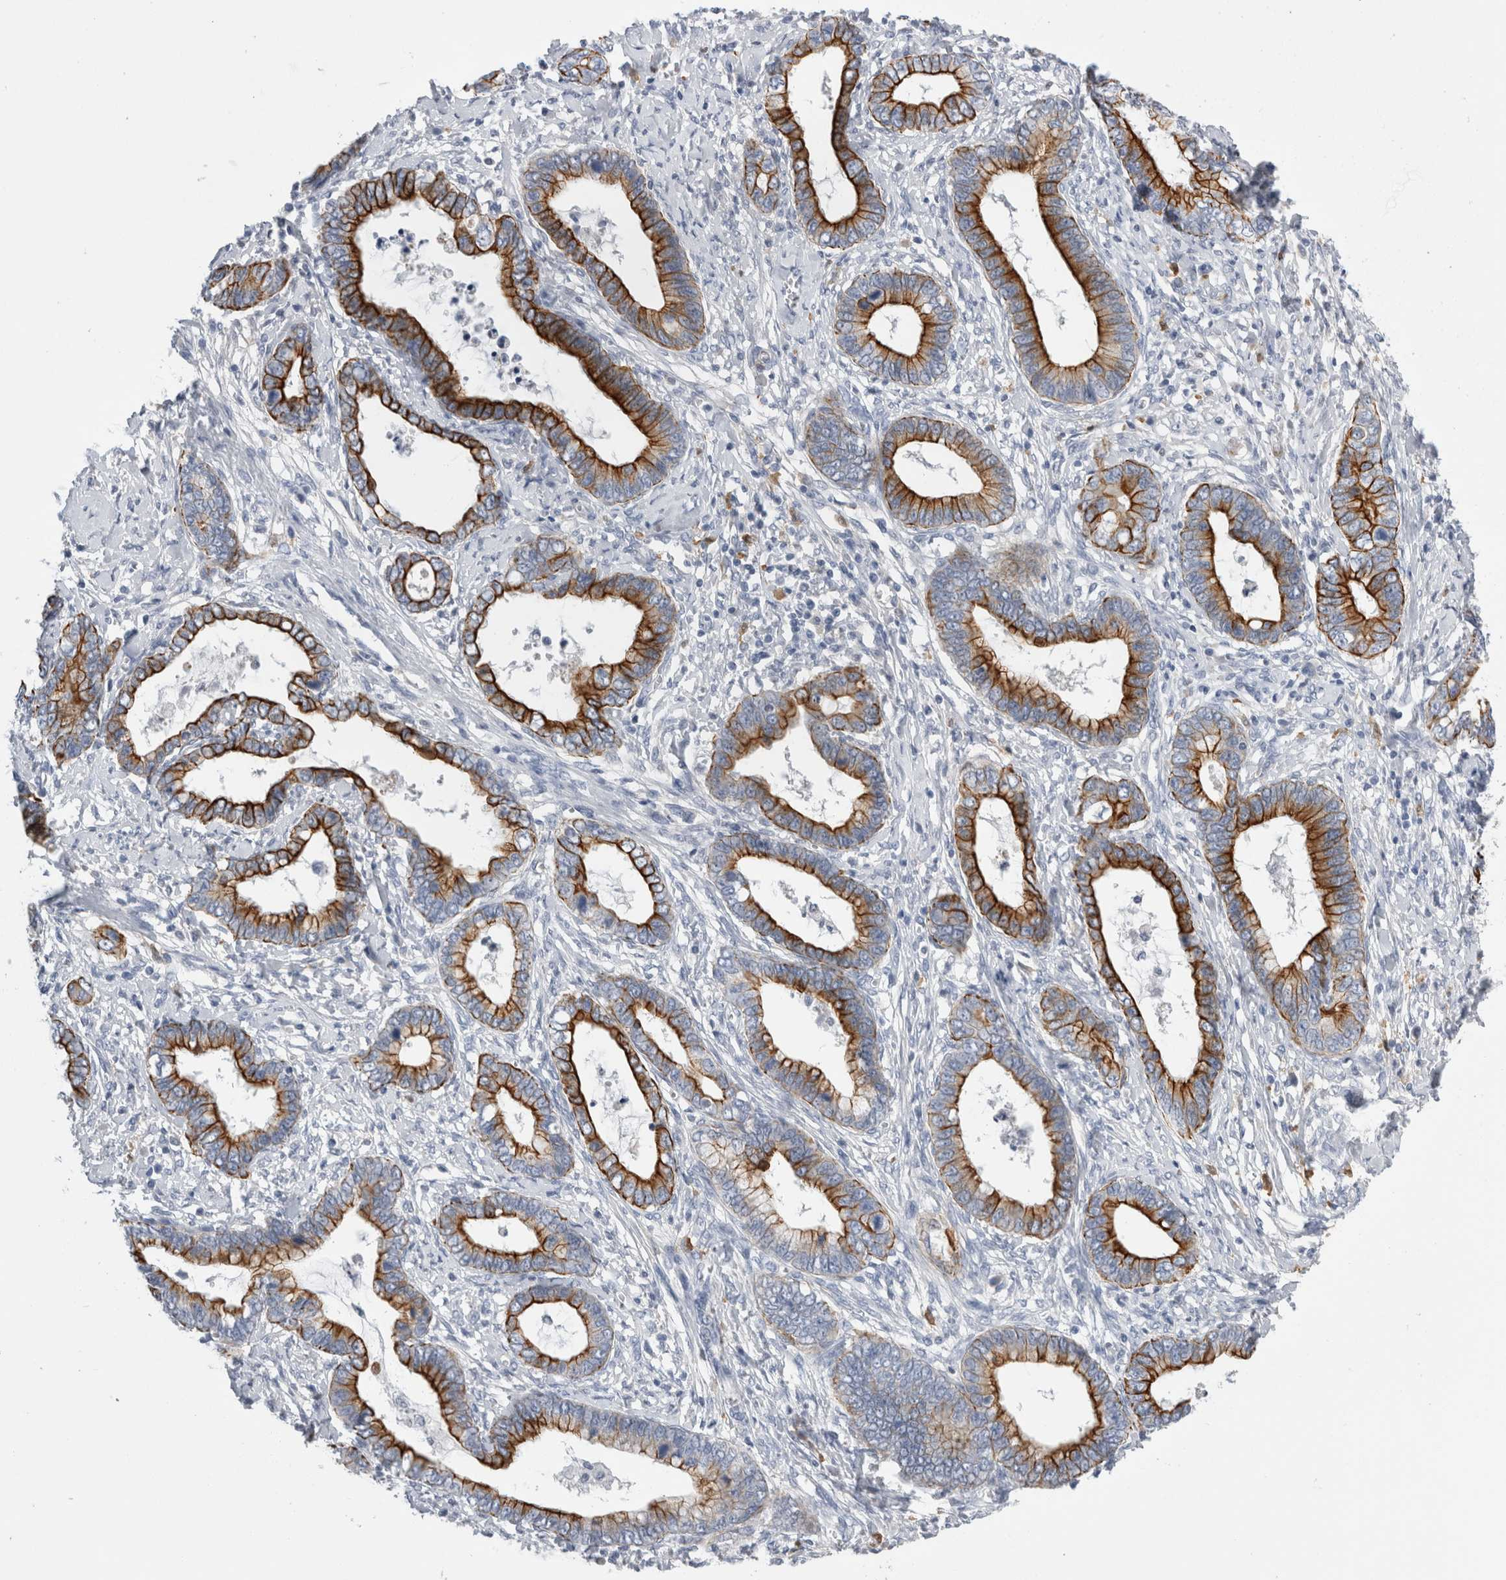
{"staining": {"intensity": "strong", "quantity": ">75%", "location": "cytoplasmic/membranous"}, "tissue": "cervical cancer", "cell_type": "Tumor cells", "image_type": "cancer", "snomed": [{"axis": "morphology", "description": "Adenocarcinoma, NOS"}, {"axis": "topography", "description": "Cervix"}], "caption": "Strong cytoplasmic/membranous positivity is present in about >75% of tumor cells in cervical cancer (adenocarcinoma).", "gene": "SLC20A2", "patient": {"sex": "female", "age": 44}}